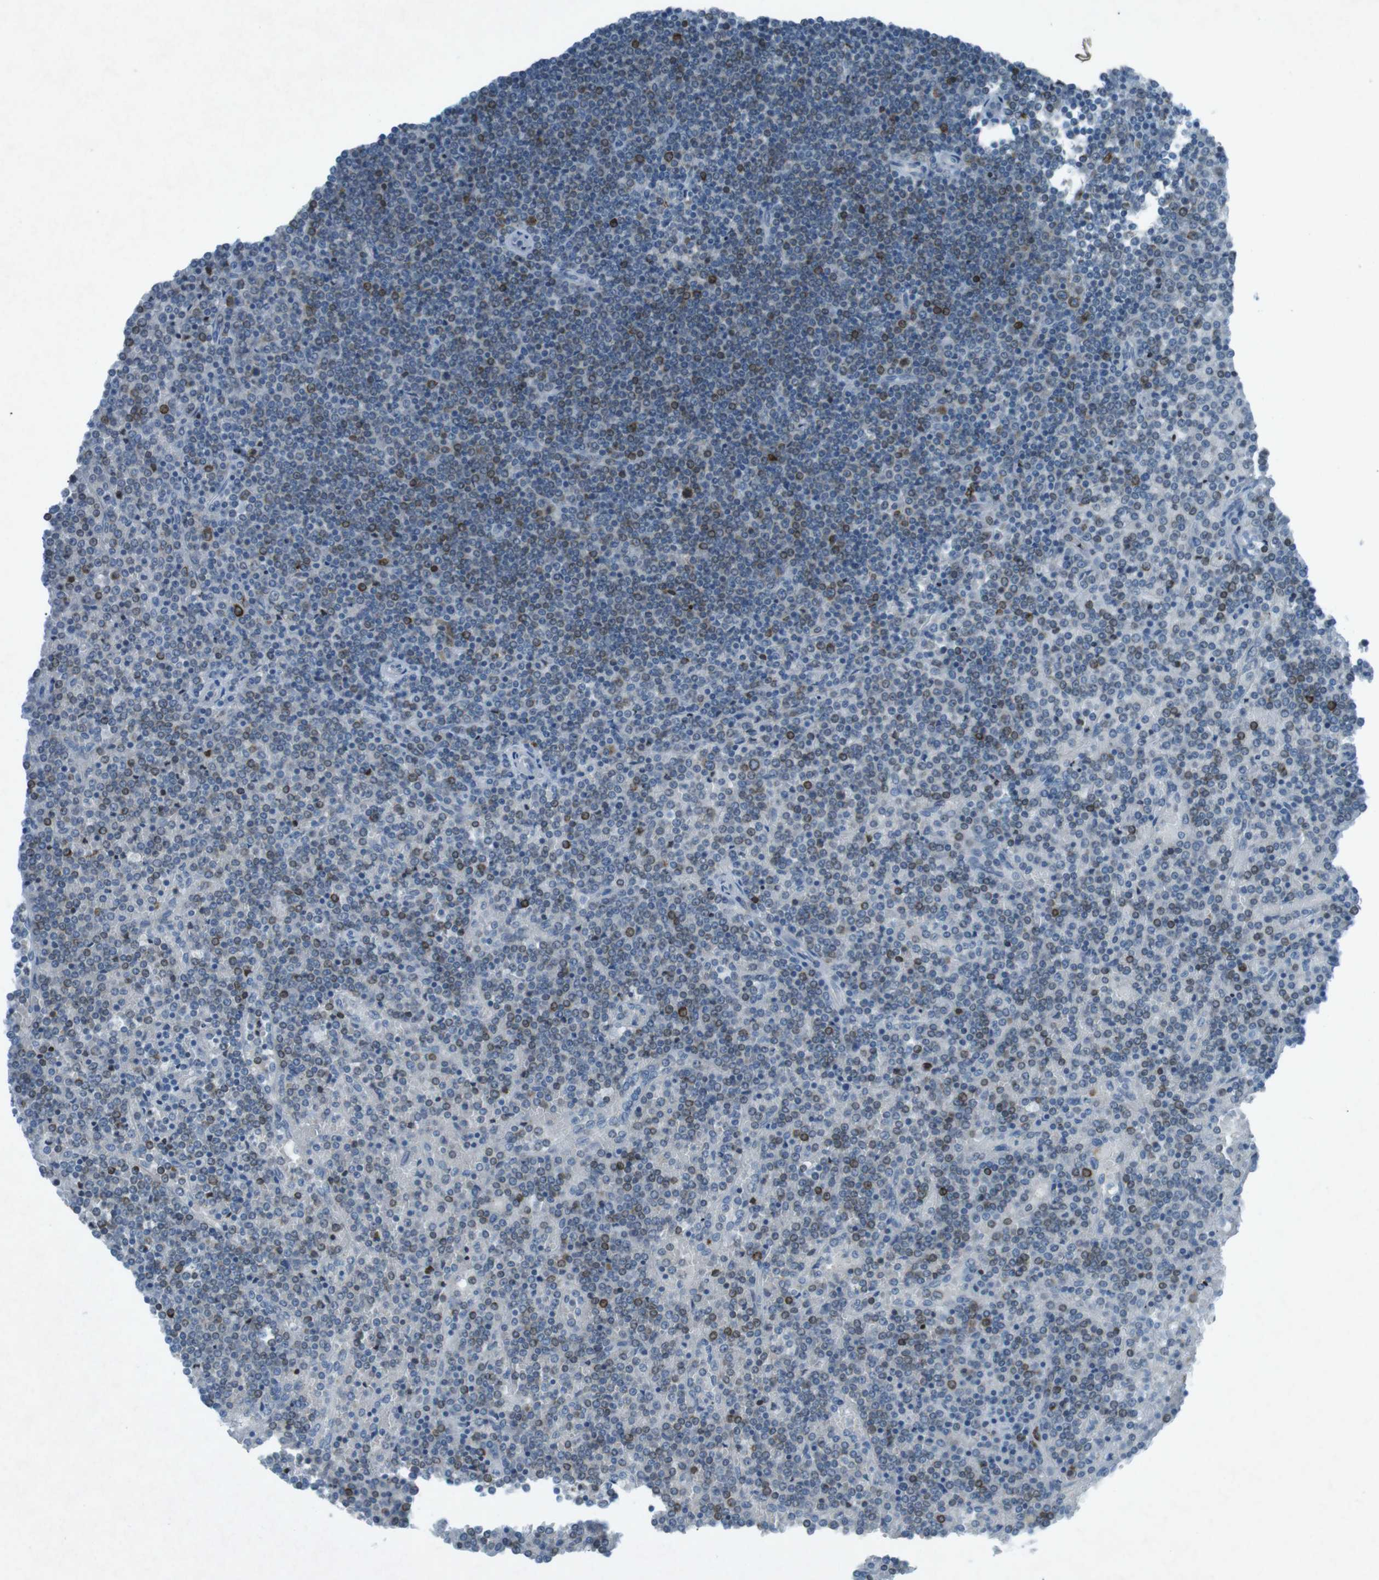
{"staining": {"intensity": "strong", "quantity": "<25%", "location": "cytoplasmic/membranous"}, "tissue": "lymphoma", "cell_type": "Tumor cells", "image_type": "cancer", "snomed": [{"axis": "morphology", "description": "Malignant lymphoma, non-Hodgkin's type, Low grade"}, {"axis": "topography", "description": "Spleen"}], "caption": "Tumor cells show medium levels of strong cytoplasmic/membranous staining in approximately <25% of cells in lymphoma.", "gene": "FCRLA", "patient": {"sex": "female", "age": 19}}